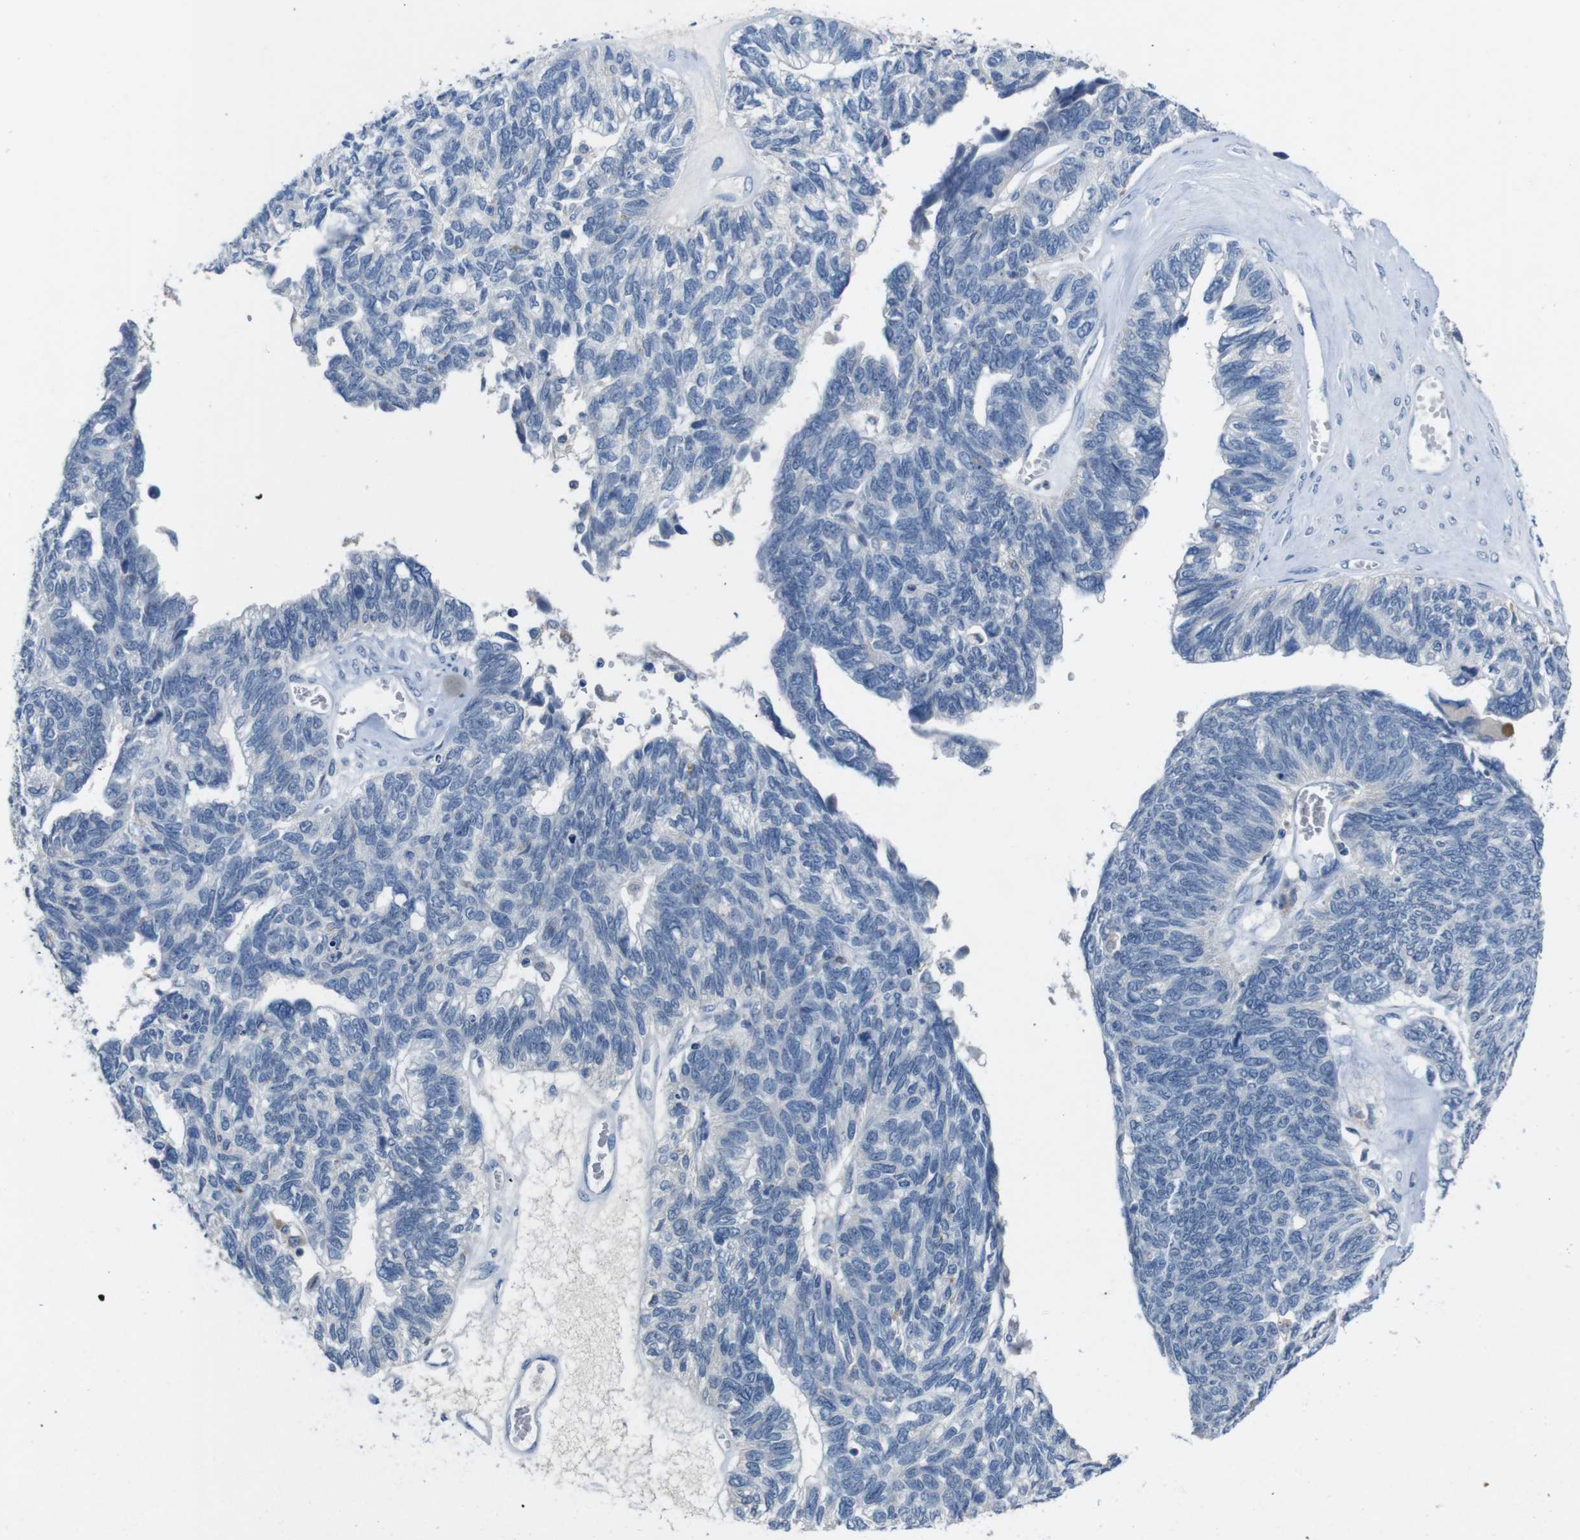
{"staining": {"intensity": "negative", "quantity": "none", "location": "none"}, "tissue": "ovarian cancer", "cell_type": "Tumor cells", "image_type": "cancer", "snomed": [{"axis": "morphology", "description": "Cystadenocarcinoma, serous, NOS"}, {"axis": "topography", "description": "Ovary"}], "caption": "High power microscopy micrograph of an immunohistochemistry (IHC) photomicrograph of ovarian cancer (serous cystadenocarcinoma), revealing no significant expression in tumor cells.", "gene": "SLC2A8", "patient": {"sex": "female", "age": 79}}